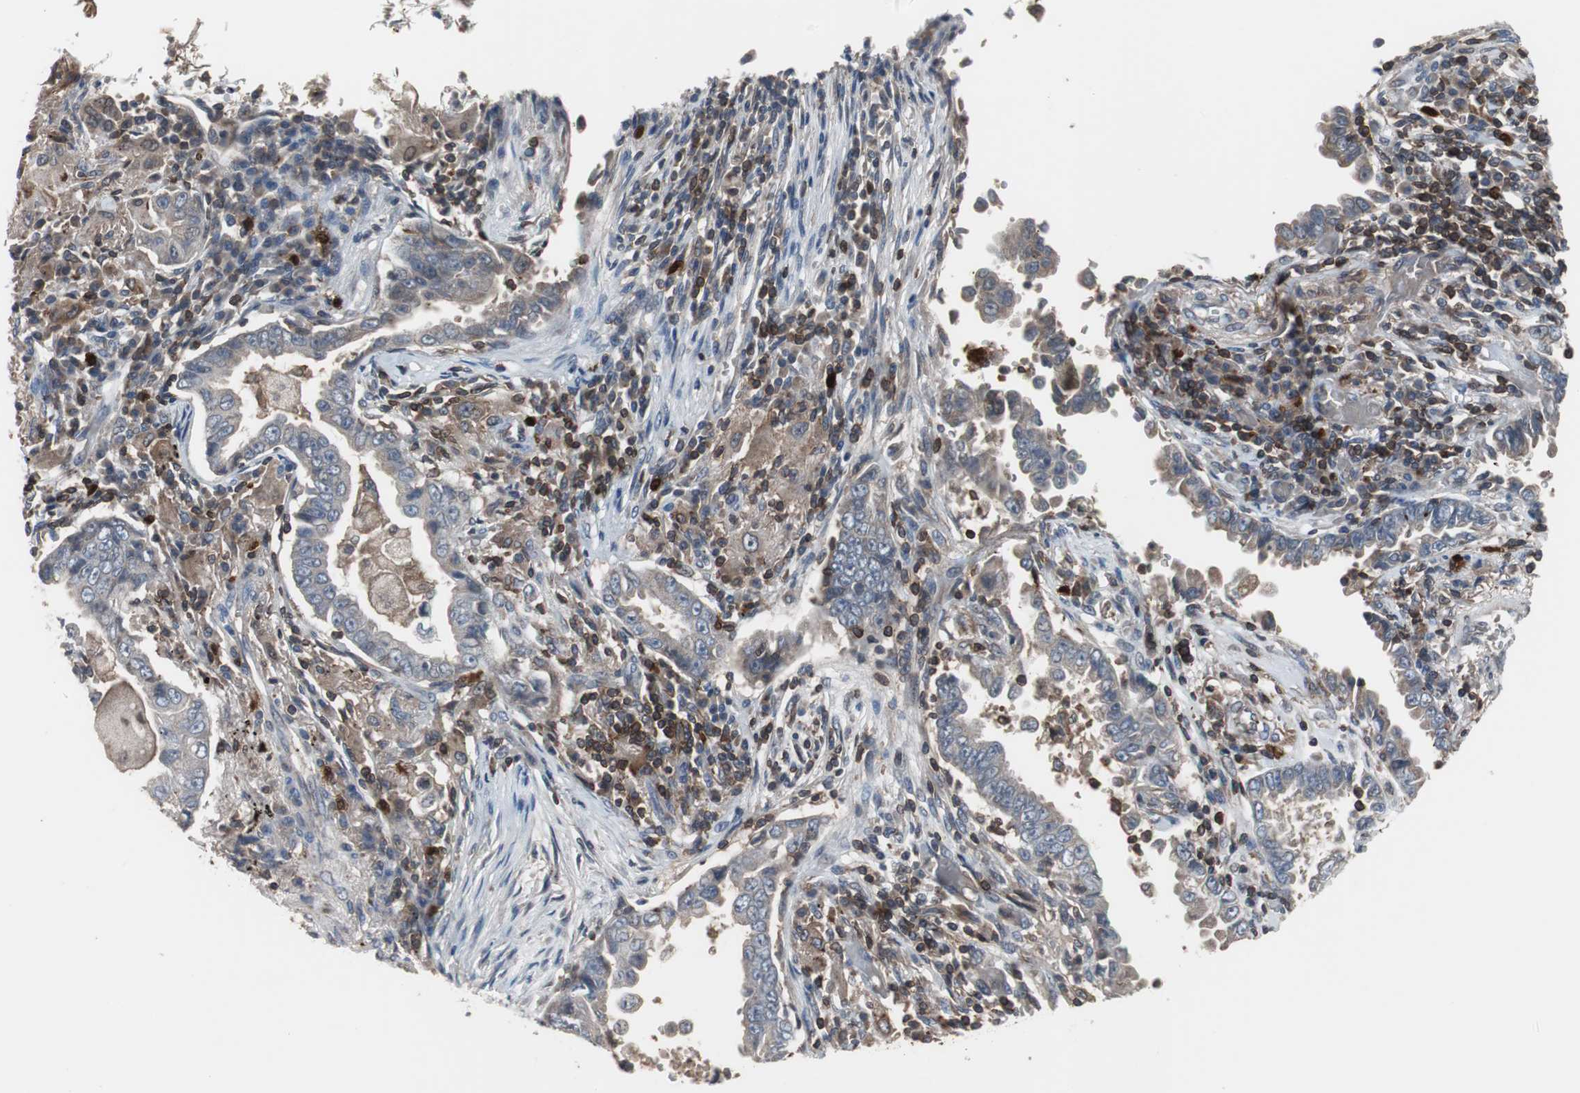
{"staining": {"intensity": "weak", "quantity": "25%-75%", "location": "cytoplasmic/membranous"}, "tissue": "lung cancer", "cell_type": "Tumor cells", "image_type": "cancer", "snomed": [{"axis": "morphology", "description": "Normal tissue, NOS"}, {"axis": "morphology", "description": "Inflammation, NOS"}, {"axis": "morphology", "description": "Adenocarcinoma, NOS"}, {"axis": "topography", "description": "Lung"}], "caption": "Weak cytoplasmic/membranous staining is seen in about 25%-75% of tumor cells in lung cancer. Nuclei are stained in blue.", "gene": "CALB2", "patient": {"sex": "female", "age": 64}}